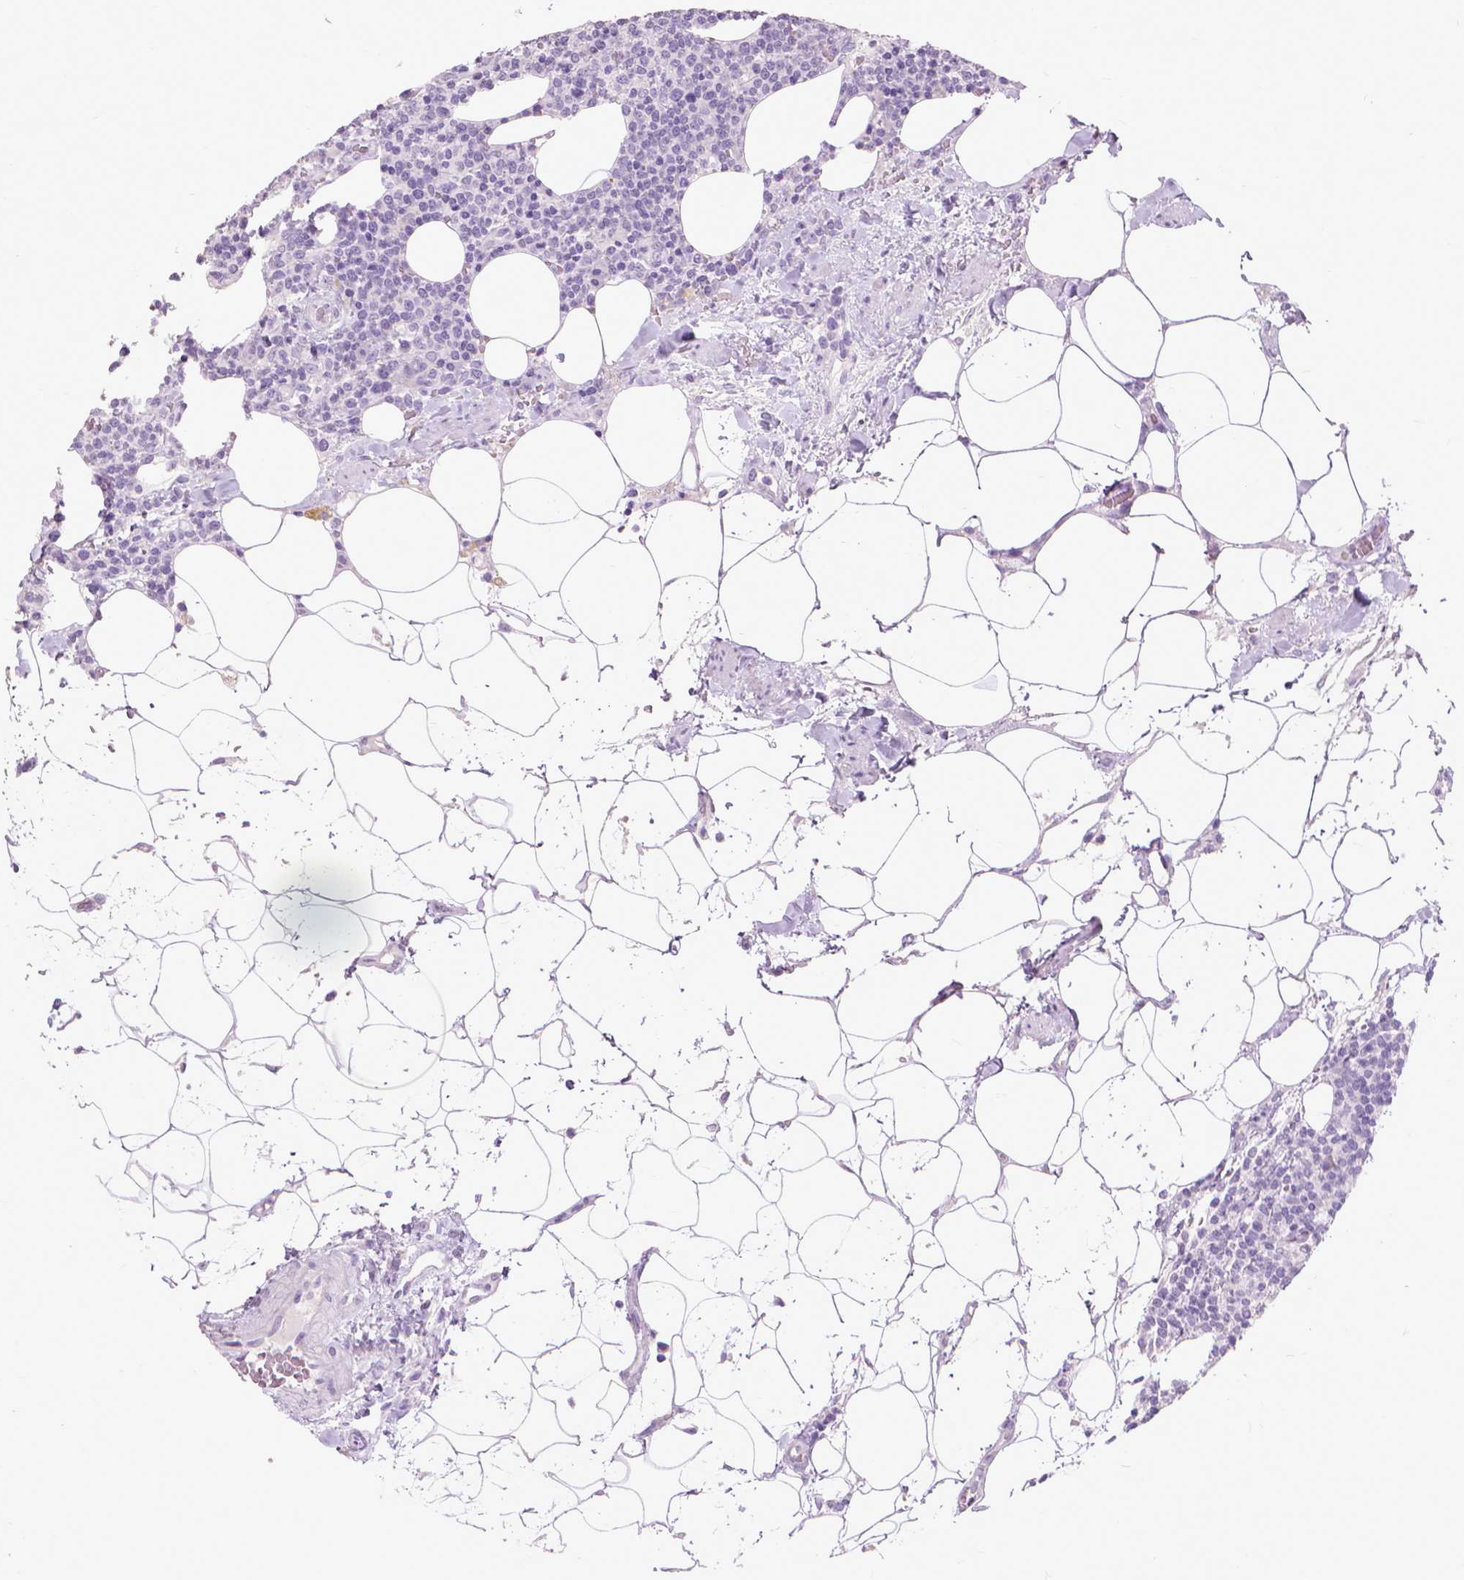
{"staining": {"intensity": "negative", "quantity": "none", "location": "none"}, "tissue": "lymphoma", "cell_type": "Tumor cells", "image_type": "cancer", "snomed": [{"axis": "morphology", "description": "Malignant lymphoma, non-Hodgkin's type, High grade"}, {"axis": "topography", "description": "Lymph node"}], "caption": "This is an immunohistochemistry photomicrograph of high-grade malignant lymphoma, non-Hodgkin's type. There is no positivity in tumor cells.", "gene": "KRT5", "patient": {"sex": "male", "age": 61}}